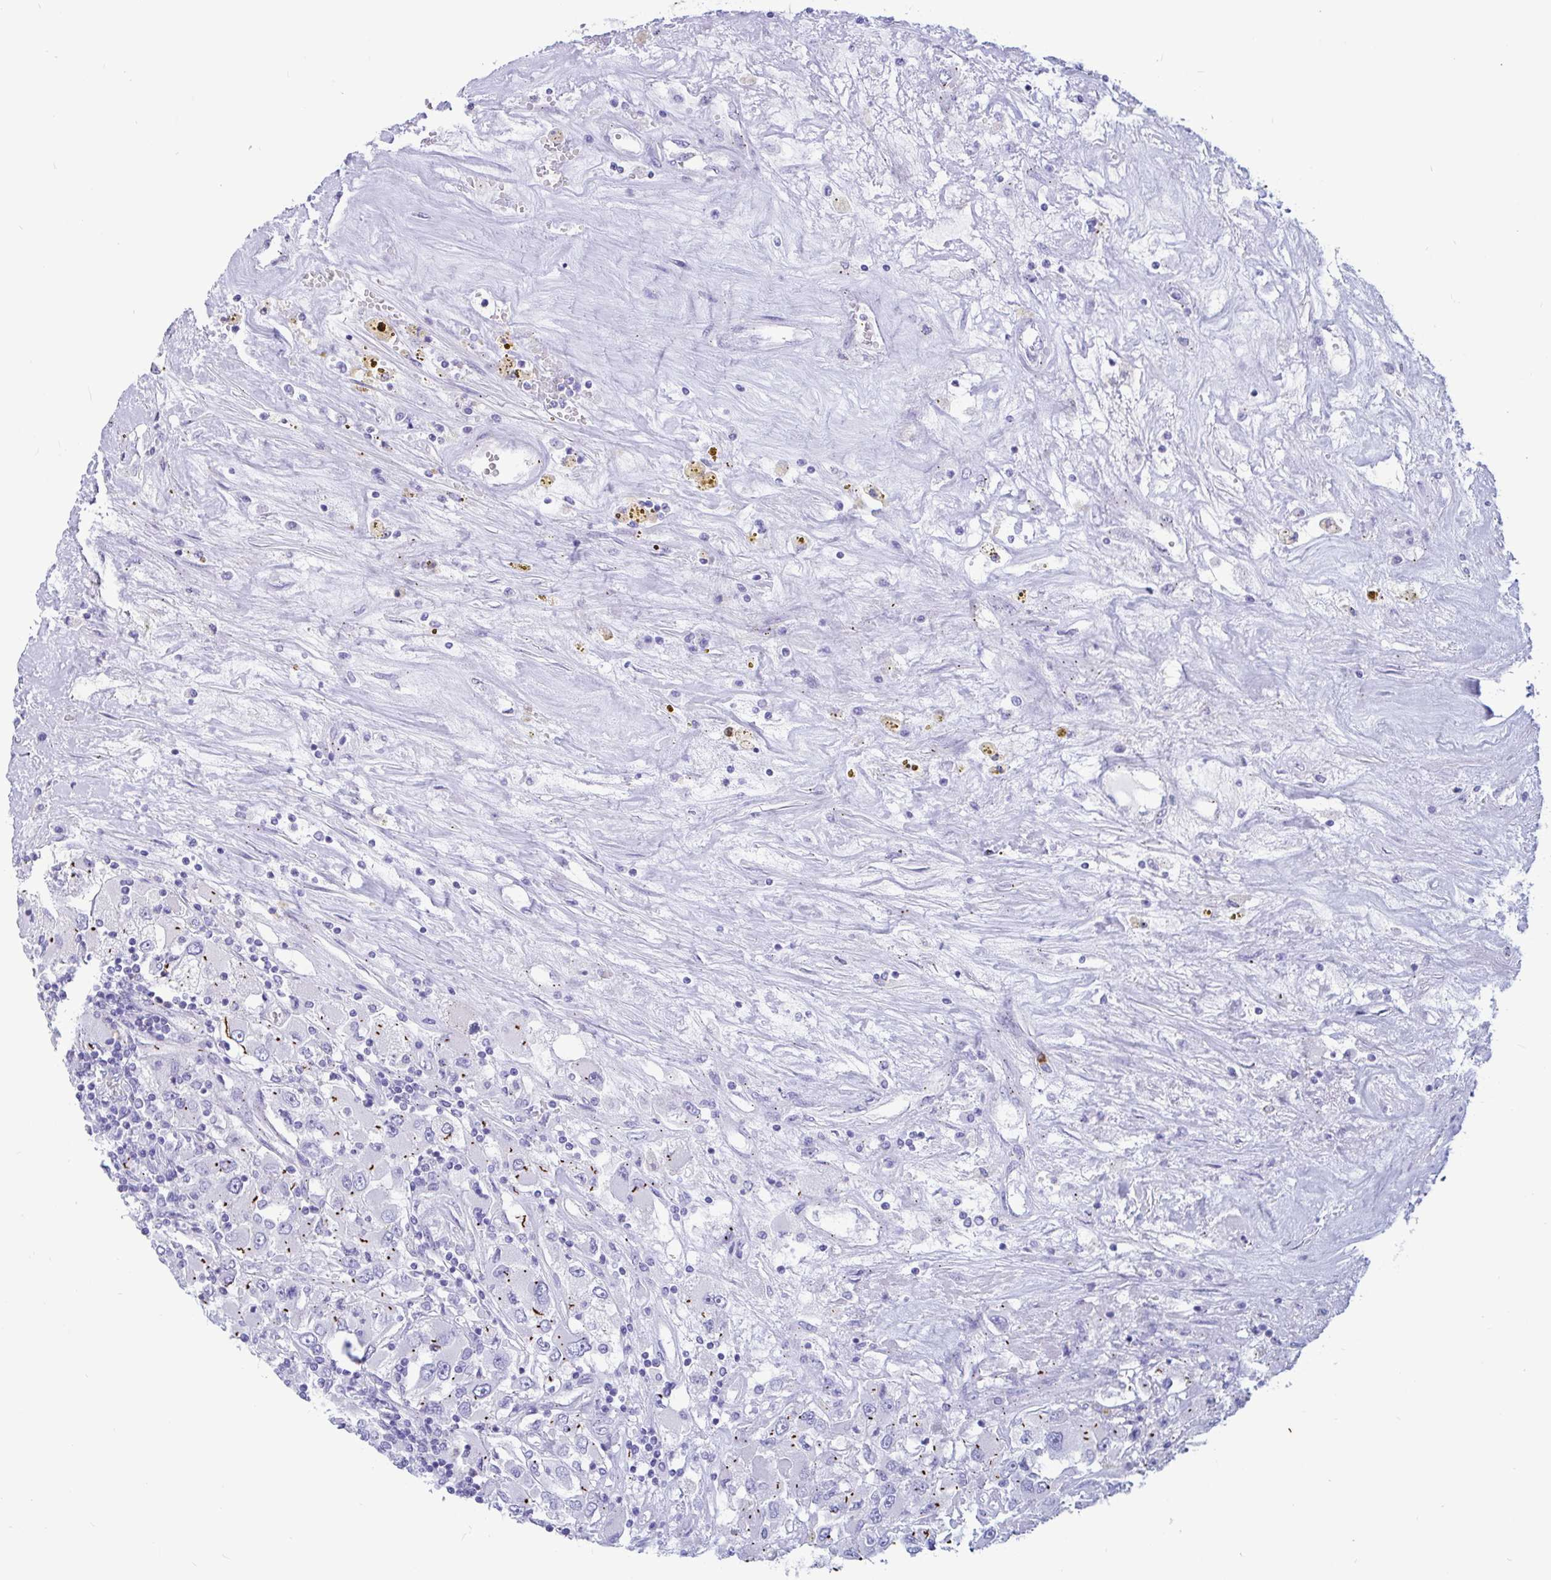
{"staining": {"intensity": "moderate", "quantity": "<25%", "location": "cytoplasmic/membranous"}, "tissue": "renal cancer", "cell_type": "Tumor cells", "image_type": "cancer", "snomed": [{"axis": "morphology", "description": "Adenocarcinoma, NOS"}, {"axis": "topography", "description": "Kidney"}], "caption": "Human adenocarcinoma (renal) stained for a protein (brown) shows moderate cytoplasmic/membranous positive staining in approximately <25% of tumor cells.", "gene": "RNASE3", "patient": {"sex": "female", "age": 52}}